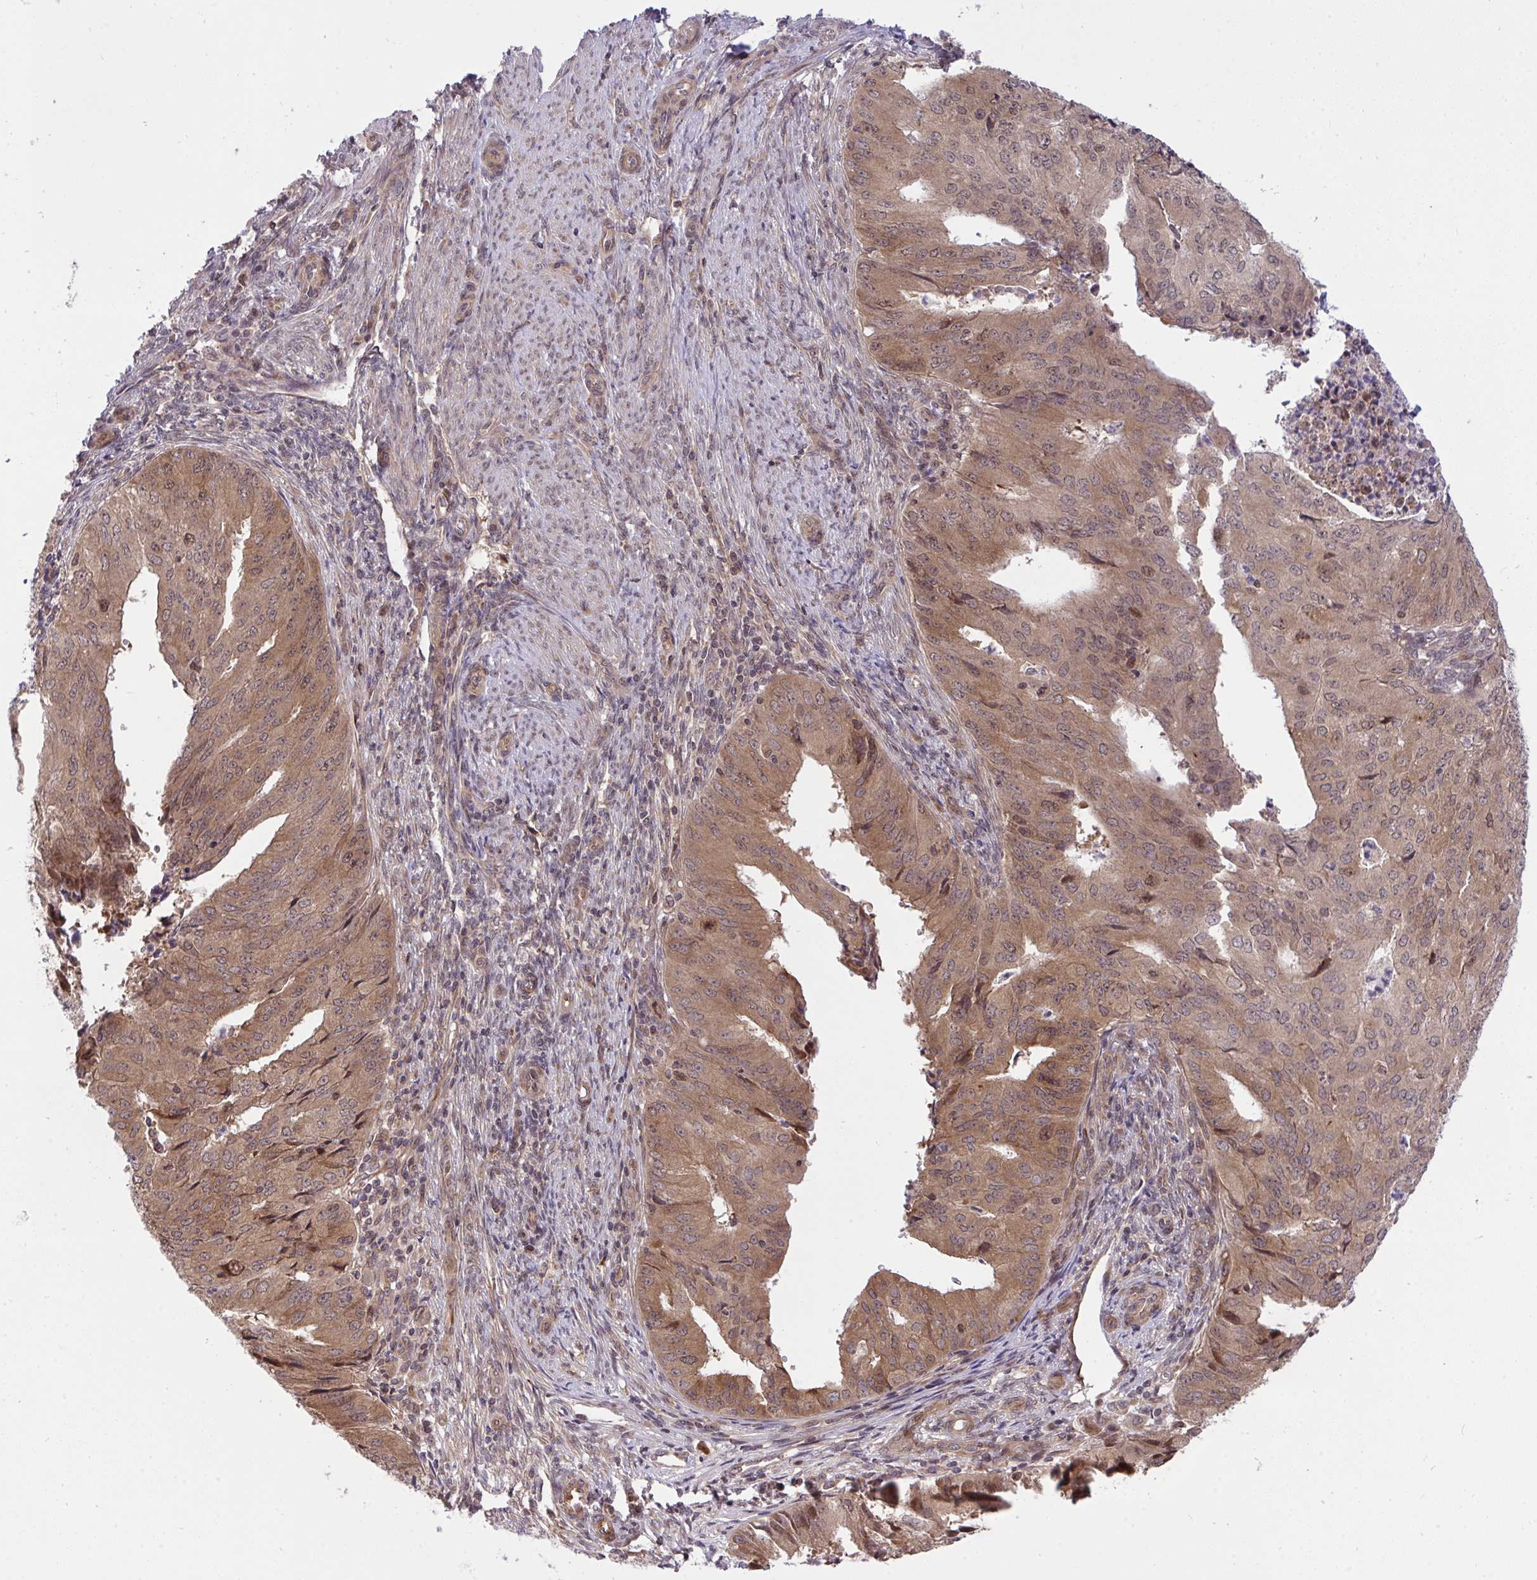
{"staining": {"intensity": "moderate", "quantity": ">75%", "location": "cytoplasmic/membranous"}, "tissue": "endometrial cancer", "cell_type": "Tumor cells", "image_type": "cancer", "snomed": [{"axis": "morphology", "description": "Adenocarcinoma, NOS"}, {"axis": "topography", "description": "Endometrium"}], "caption": "Adenocarcinoma (endometrial) tissue displays moderate cytoplasmic/membranous staining in approximately >75% of tumor cells", "gene": "ERI1", "patient": {"sex": "female", "age": 50}}